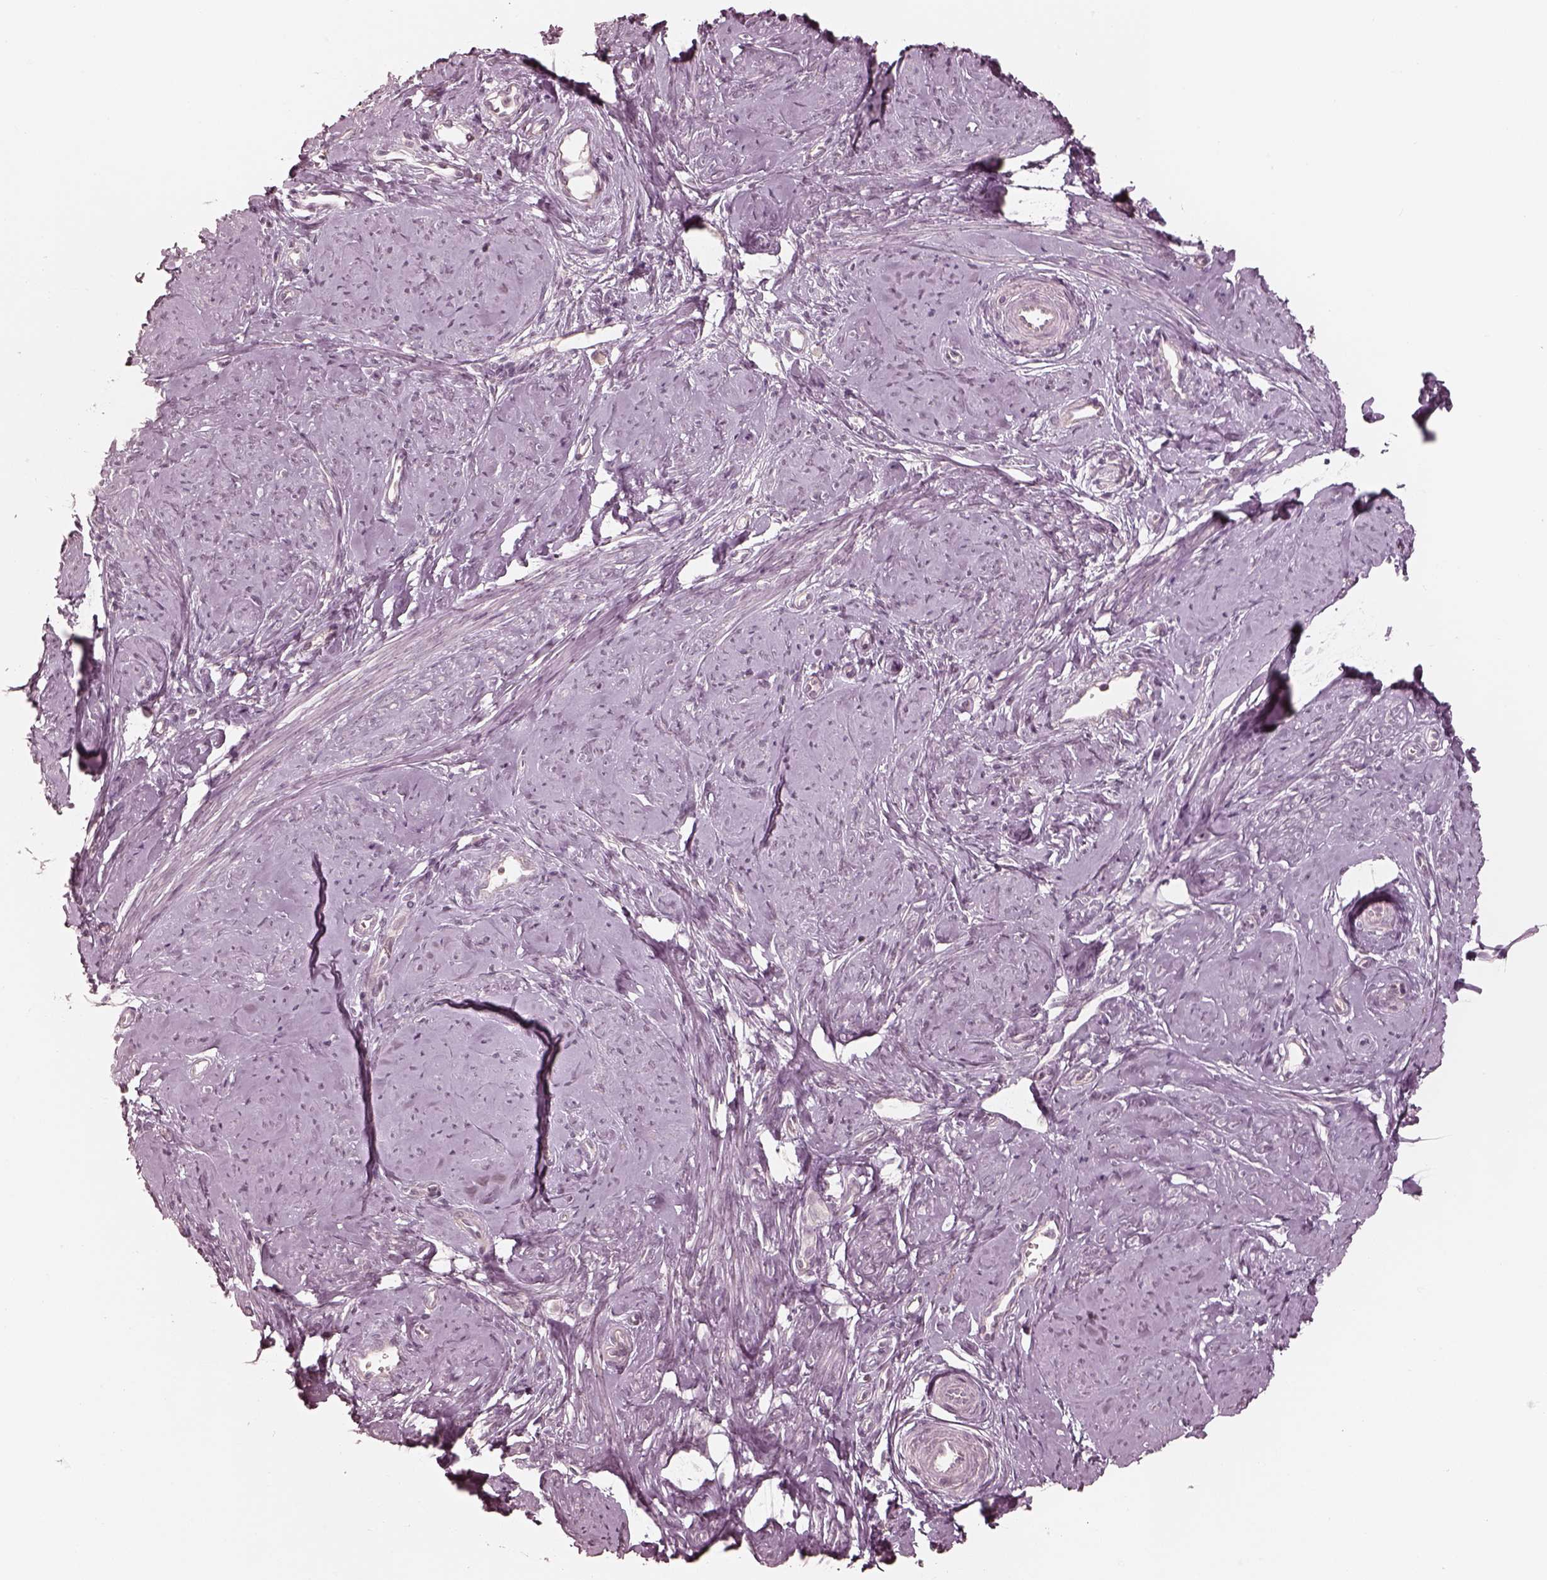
{"staining": {"intensity": "negative", "quantity": "none", "location": "none"}, "tissue": "smooth muscle", "cell_type": "Smooth muscle cells", "image_type": "normal", "snomed": [{"axis": "morphology", "description": "Normal tissue, NOS"}, {"axis": "topography", "description": "Smooth muscle"}], "caption": "Smooth muscle stained for a protein using immunohistochemistry reveals no staining smooth muscle cells.", "gene": "ACACB", "patient": {"sex": "female", "age": 48}}